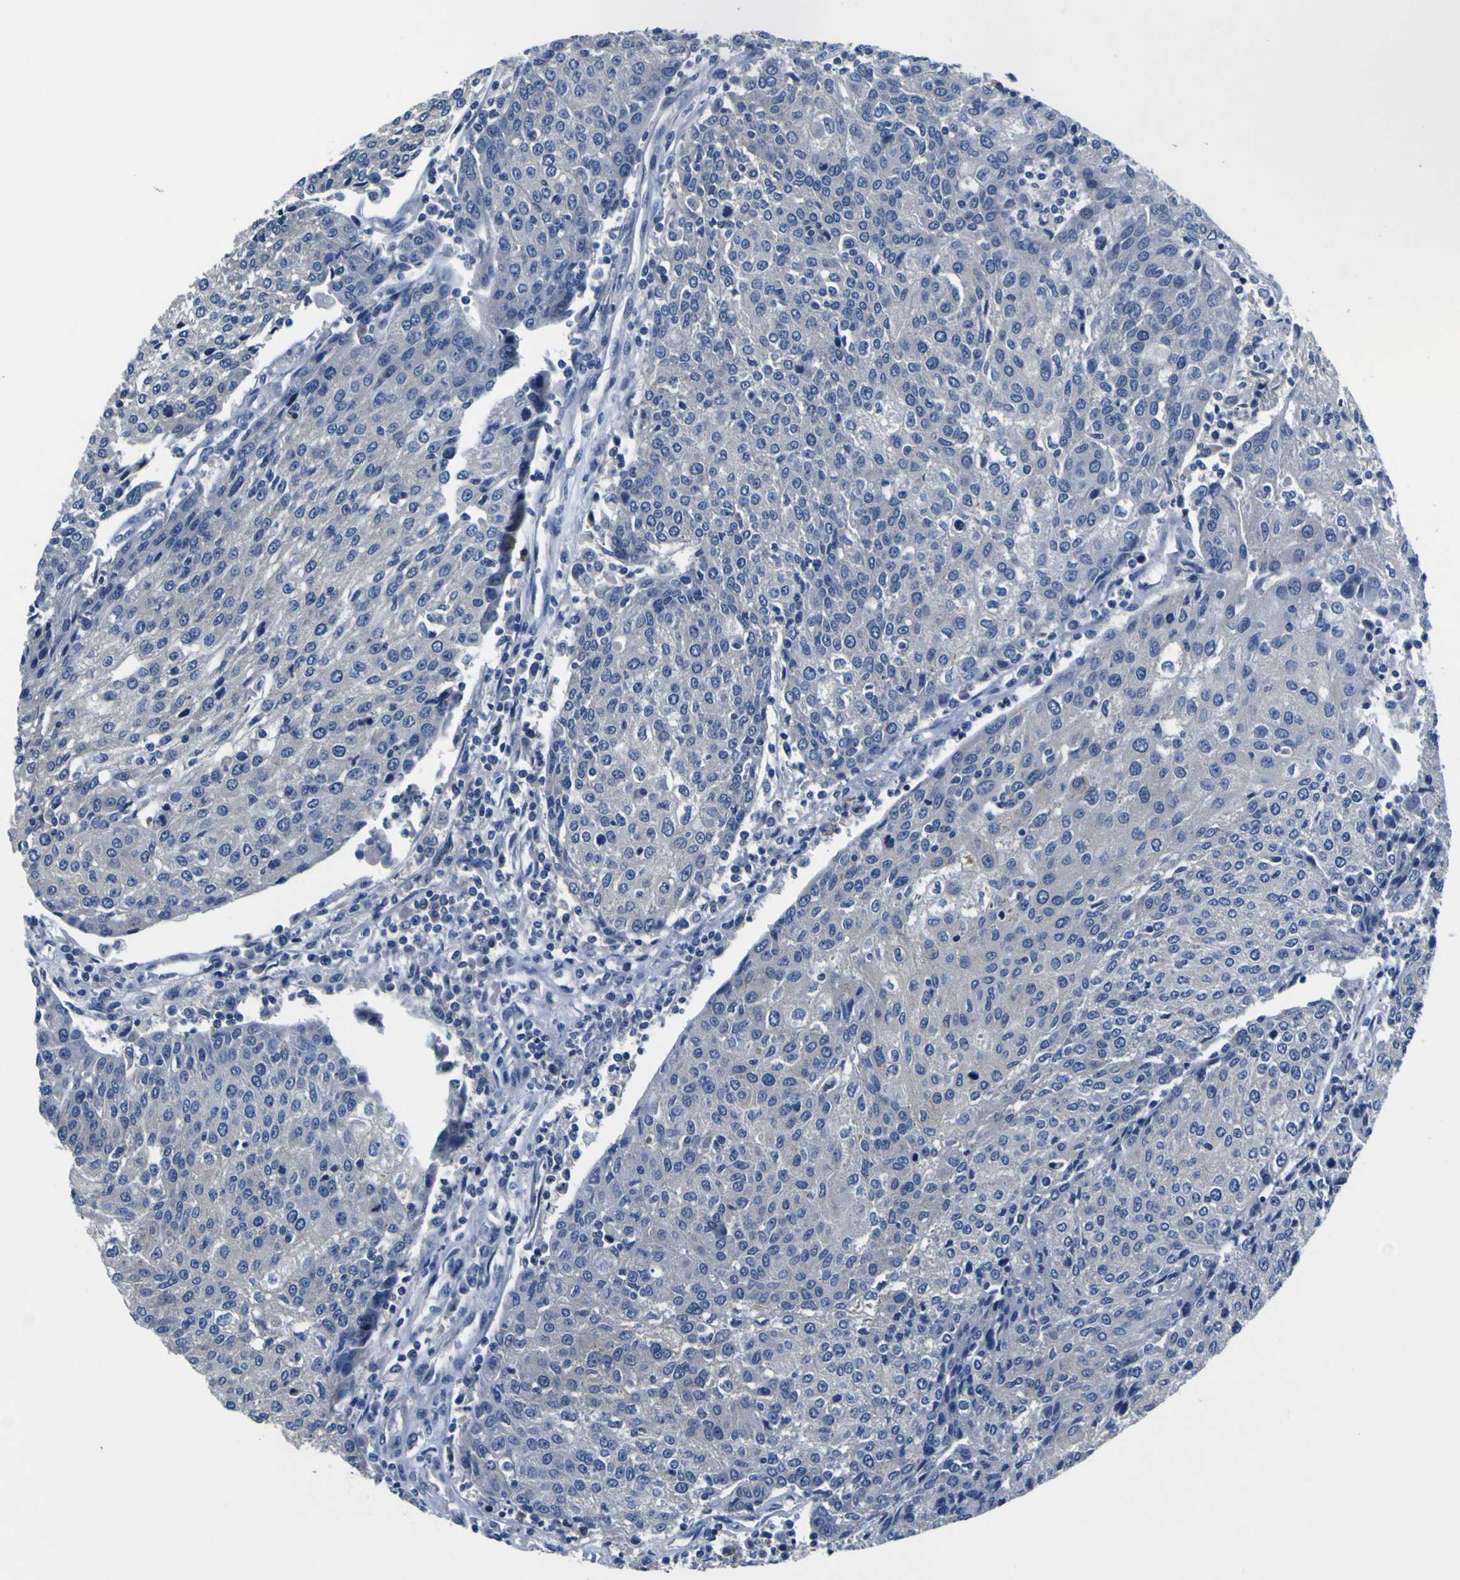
{"staining": {"intensity": "negative", "quantity": "none", "location": "none"}, "tissue": "urothelial cancer", "cell_type": "Tumor cells", "image_type": "cancer", "snomed": [{"axis": "morphology", "description": "Urothelial carcinoma, High grade"}, {"axis": "topography", "description": "Urinary bladder"}], "caption": "Immunohistochemical staining of urothelial carcinoma (high-grade) demonstrates no significant expression in tumor cells.", "gene": "AGAP3", "patient": {"sex": "female", "age": 85}}